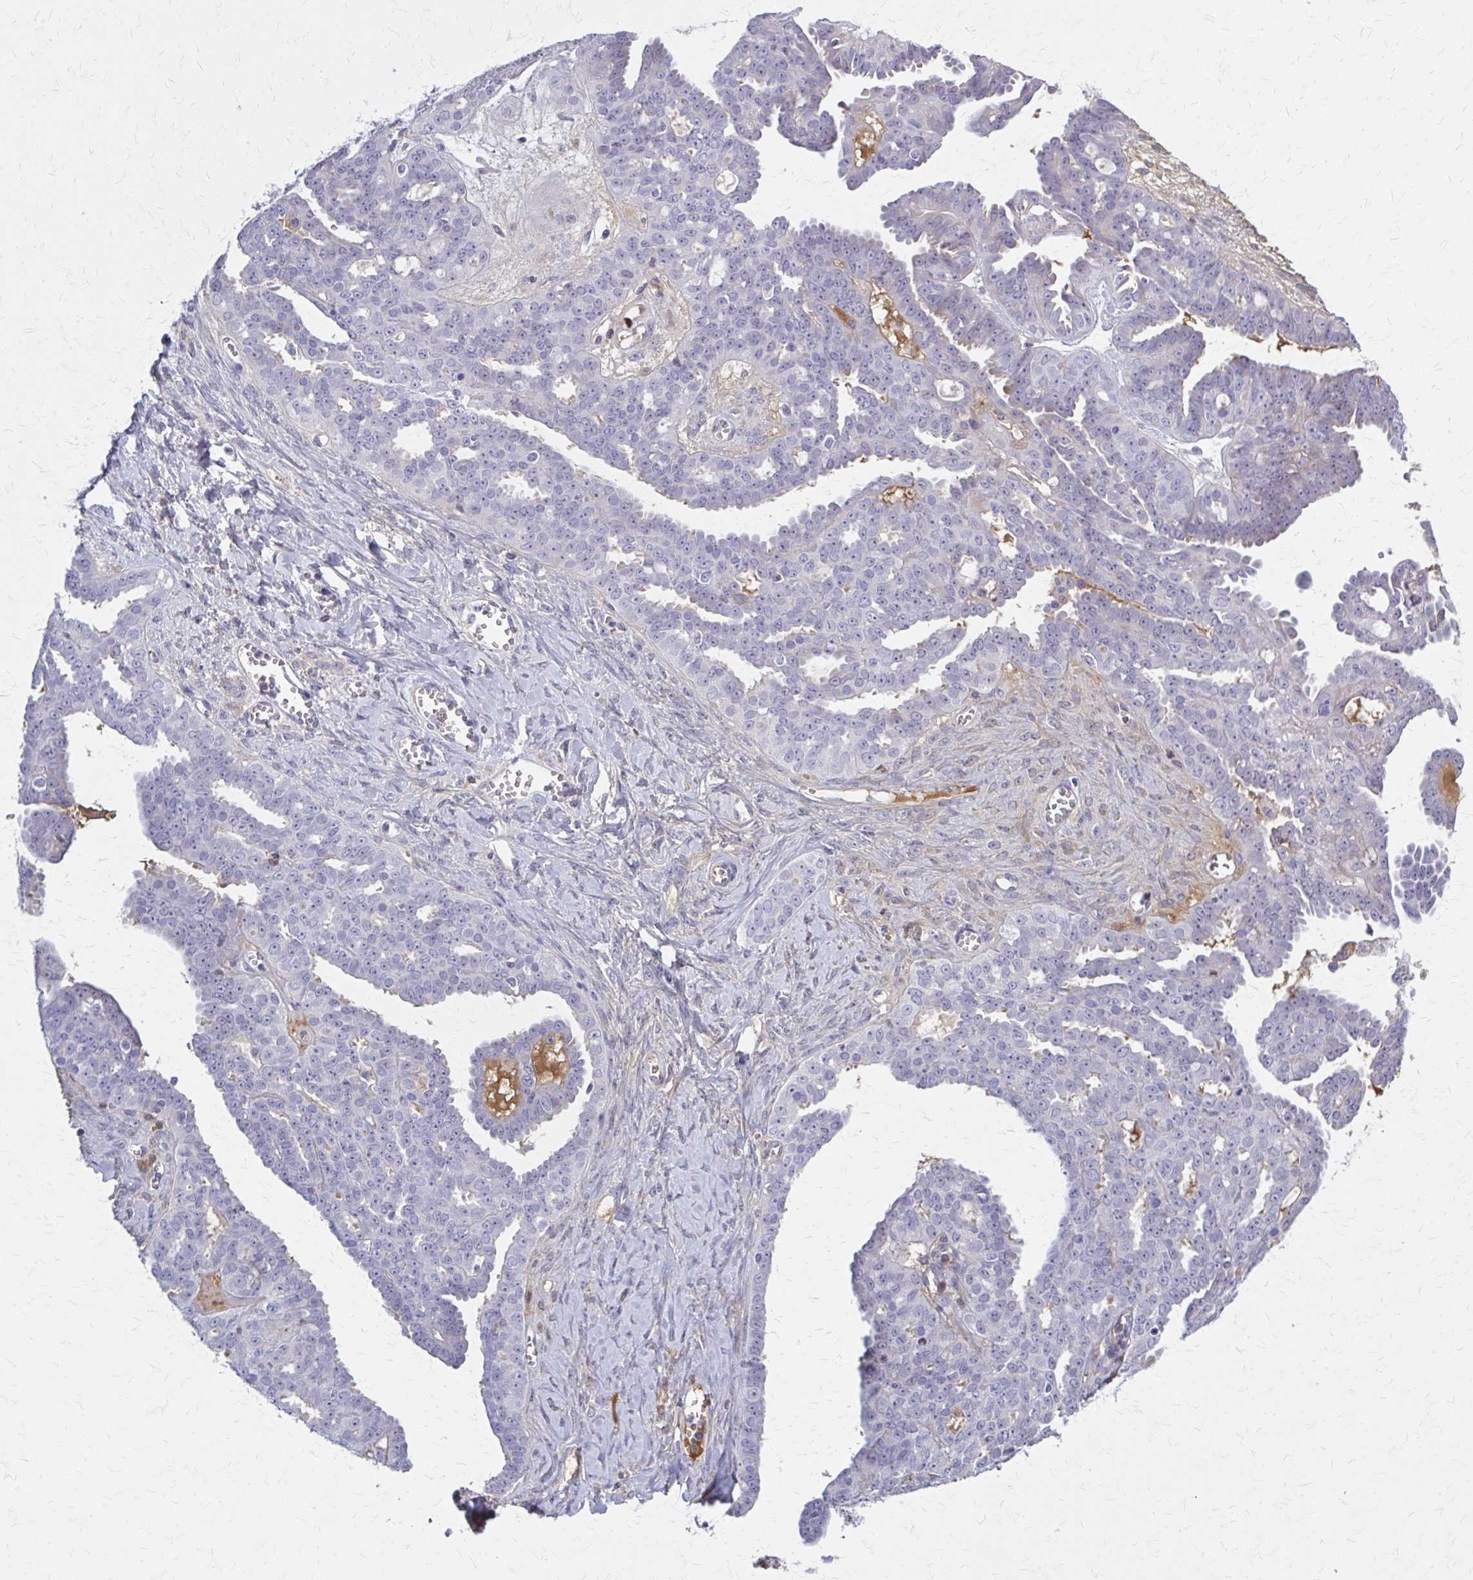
{"staining": {"intensity": "negative", "quantity": "none", "location": "none"}, "tissue": "ovarian cancer", "cell_type": "Tumor cells", "image_type": "cancer", "snomed": [{"axis": "morphology", "description": "Cystadenocarcinoma, serous, NOS"}, {"axis": "topography", "description": "Ovary"}], "caption": "Histopathology image shows no protein expression in tumor cells of ovarian cancer tissue.", "gene": "SERPIND1", "patient": {"sex": "female", "age": 71}}